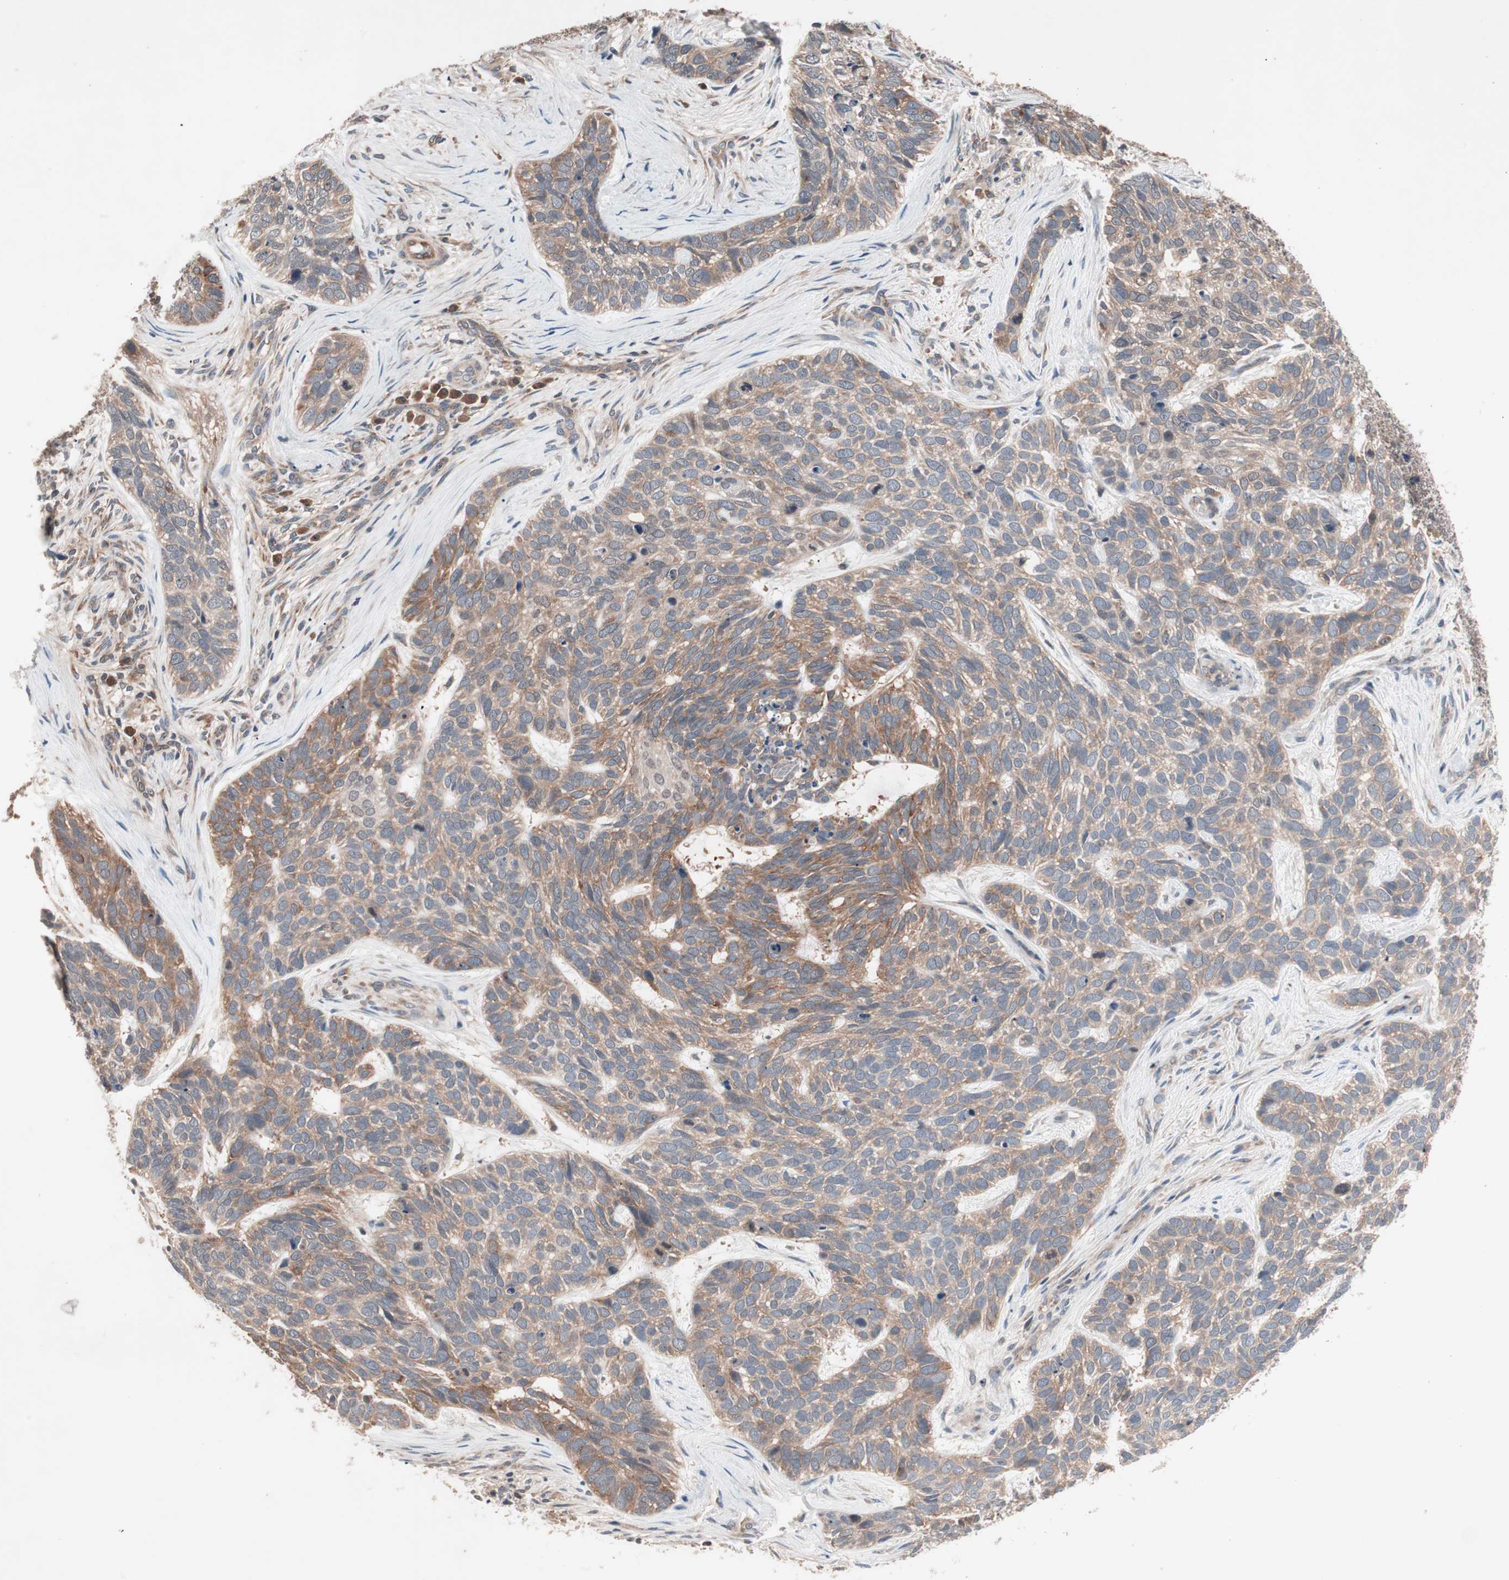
{"staining": {"intensity": "weak", "quantity": "25%-75%", "location": "cytoplasmic/membranous"}, "tissue": "skin cancer", "cell_type": "Tumor cells", "image_type": "cancer", "snomed": [{"axis": "morphology", "description": "Basal cell carcinoma"}, {"axis": "topography", "description": "Skin"}], "caption": "A brown stain shows weak cytoplasmic/membranous staining of a protein in skin cancer (basal cell carcinoma) tumor cells. The staining is performed using DAB (3,3'-diaminobenzidine) brown chromogen to label protein expression. The nuclei are counter-stained blue using hematoxylin.", "gene": "IRS1", "patient": {"sex": "male", "age": 87}}